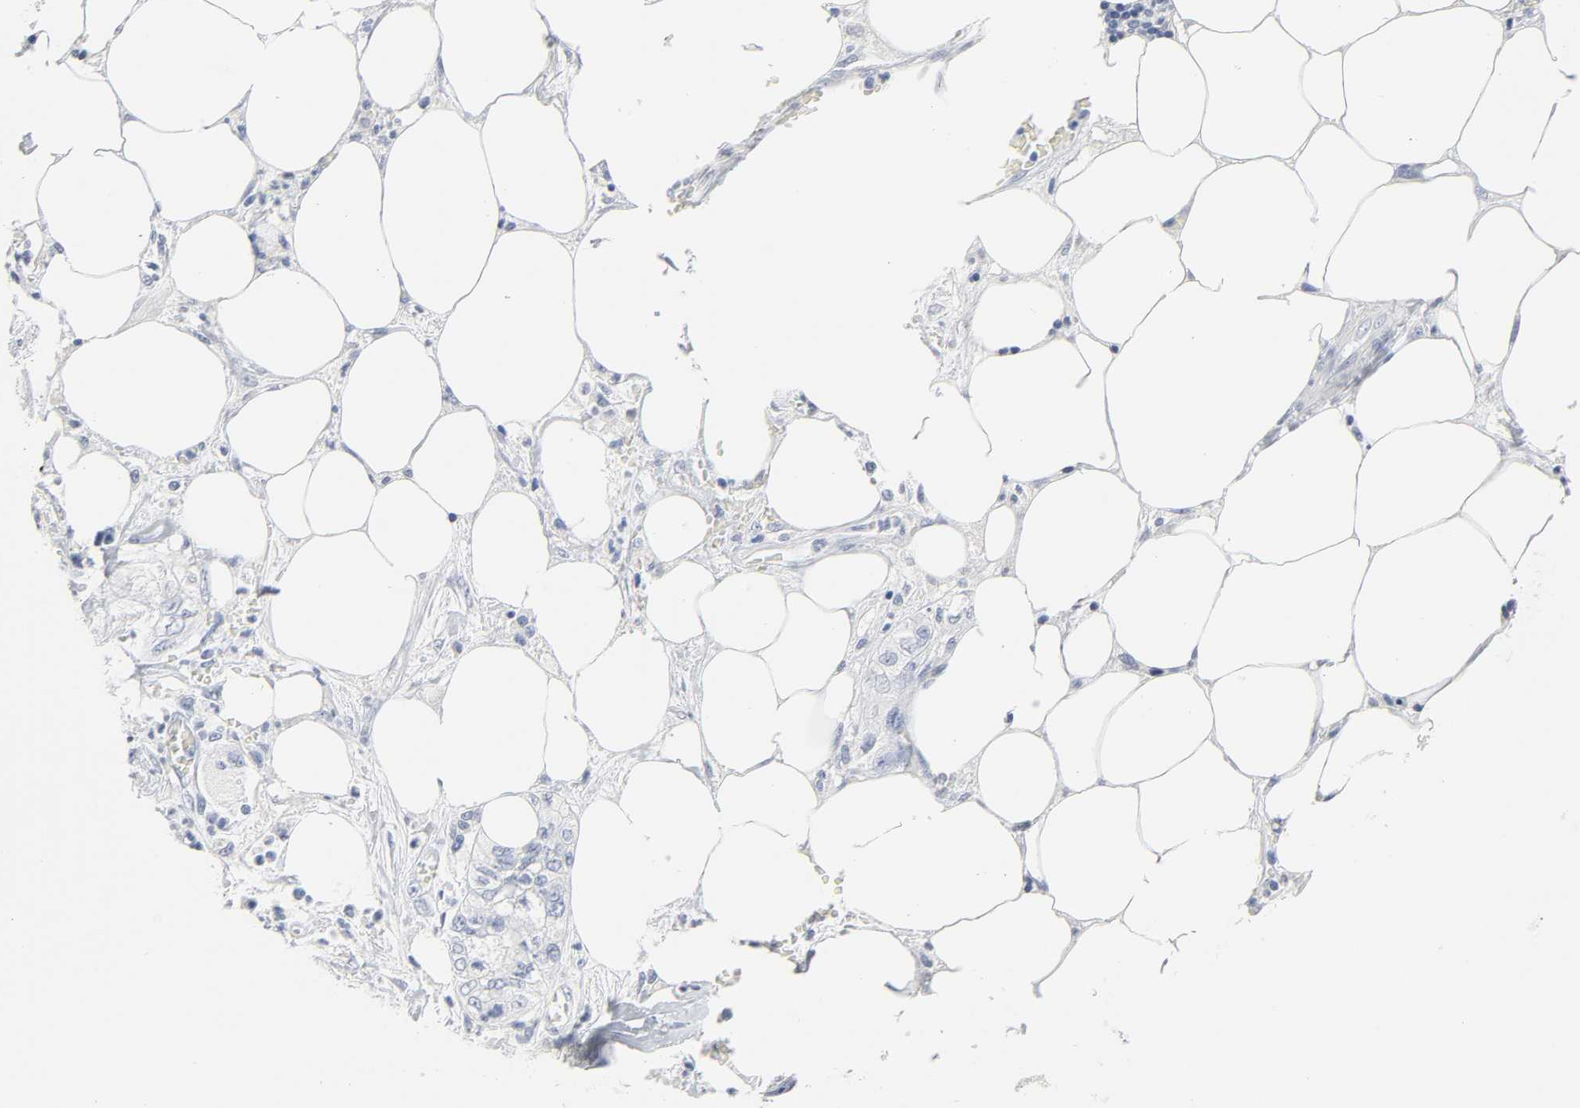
{"staining": {"intensity": "negative", "quantity": "none", "location": "none"}, "tissue": "pancreatic cancer", "cell_type": "Tumor cells", "image_type": "cancer", "snomed": [{"axis": "morphology", "description": "Adenocarcinoma, NOS"}, {"axis": "topography", "description": "Pancreas"}], "caption": "A photomicrograph of pancreatic cancer stained for a protein reveals no brown staining in tumor cells.", "gene": "ACP3", "patient": {"sex": "male", "age": 70}}